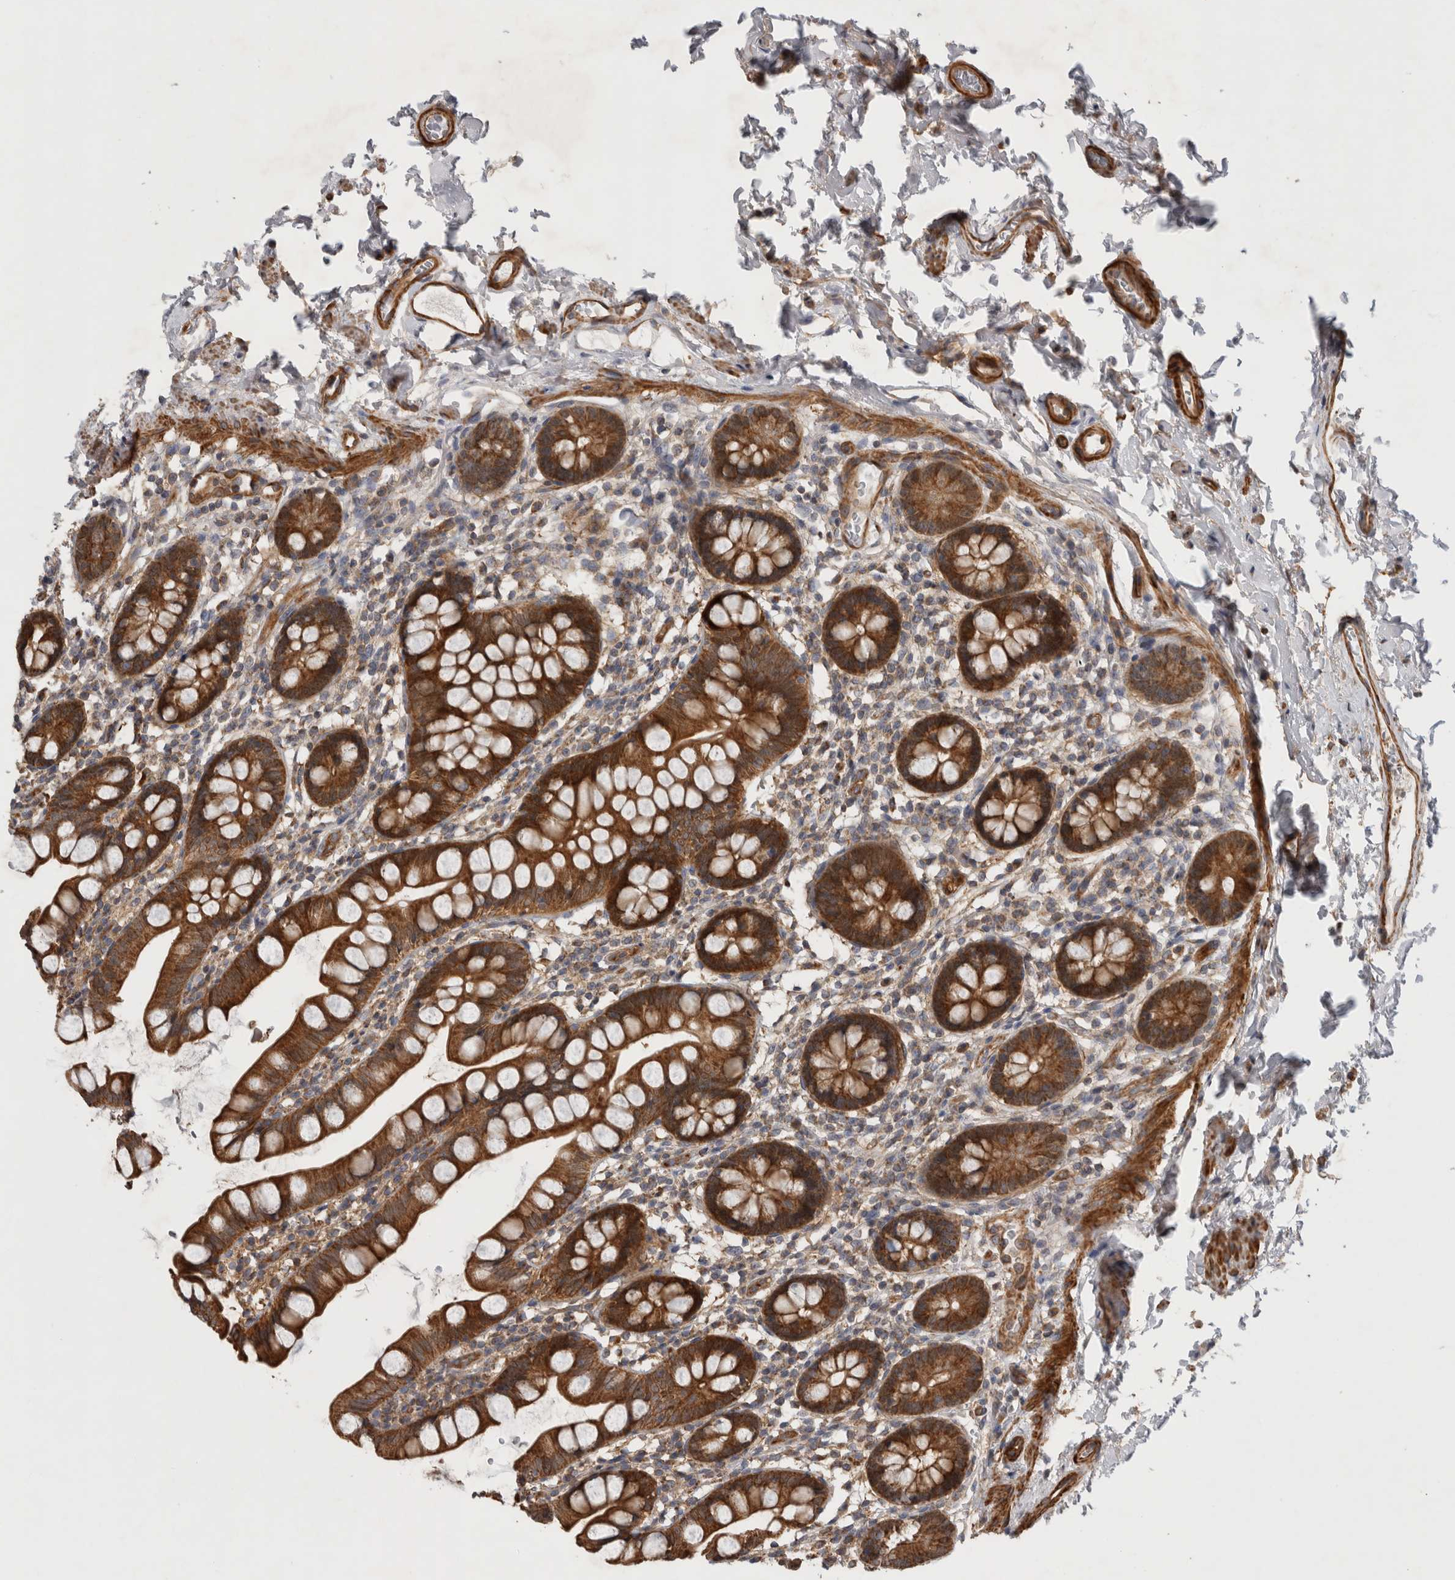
{"staining": {"intensity": "moderate", "quantity": ">75%", "location": "cytoplasmic/membranous"}, "tissue": "small intestine", "cell_type": "Glandular cells", "image_type": "normal", "snomed": [{"axis": "morphology", "description": "Normal tissue, NOS"}, {"axis": "topography", "description": "Small intestine"}], "caption": "Immunohistochemical staining of unremarkable human small intestine shows moderate cytoplasmic/membranous protein staining in approximately >75% of glandular cells.", "gene": "SFXN2", "patient": {"sex": "female", "age": 84}}